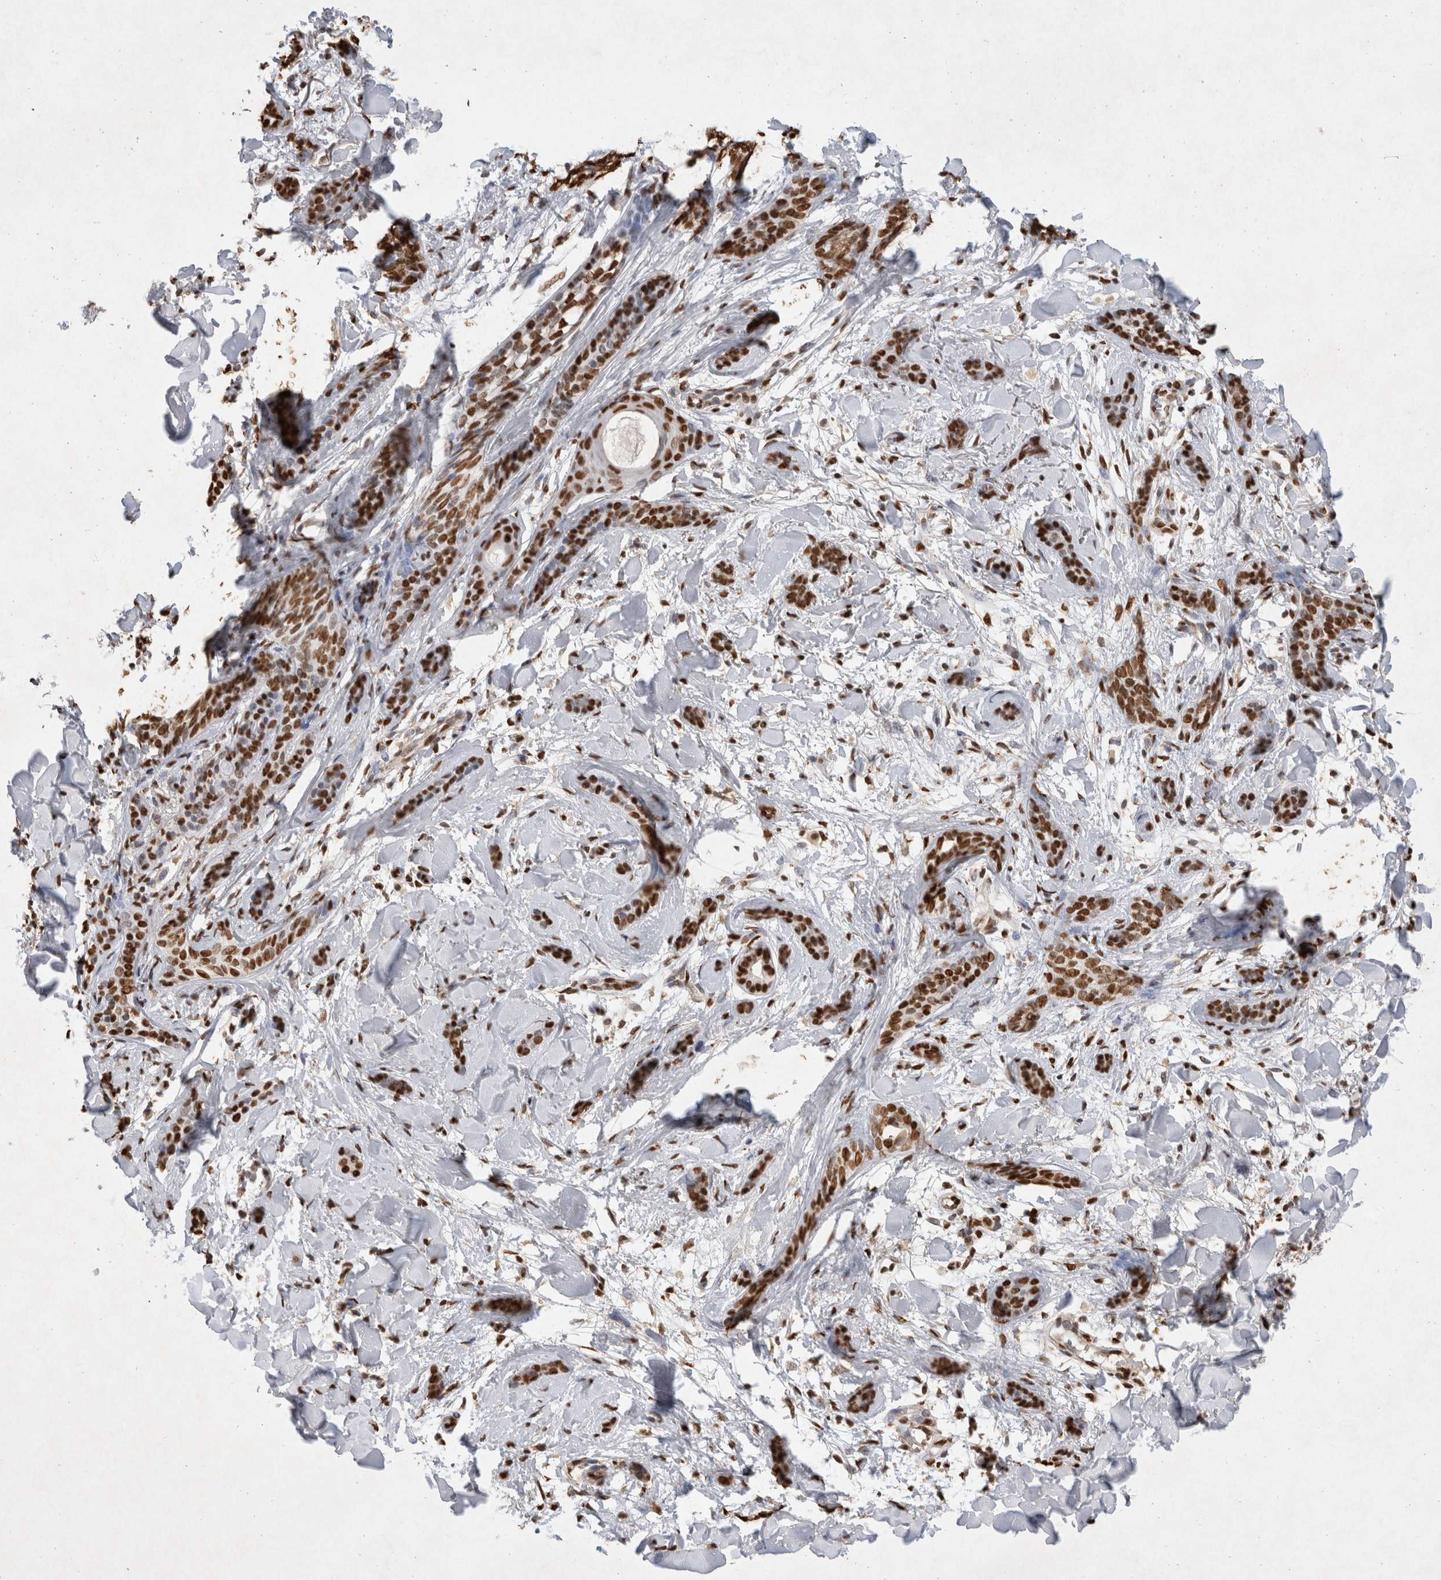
{"staining": {"intensity": "strong", "quantity": ">75%", "location": "nuclear"}, "tissue": "skin cancer", "cell_type": "Tumor cells", "image_type": "cancer", "snomed": [{"axis": "morphology", "description": "Basal cell carcinoma"}, {"axis": "morphology", "description": "Adnexal tumor, benign"}, {"axis": "topography", "description": "Skin"}], "caption": "A photomicrograph of human skin benign adnexal tumor stained for a protein reveals strong nuclear brown staining in tumor cells.", "gene": "HDGF", "patient": {"sex": "female", "age": 42}}